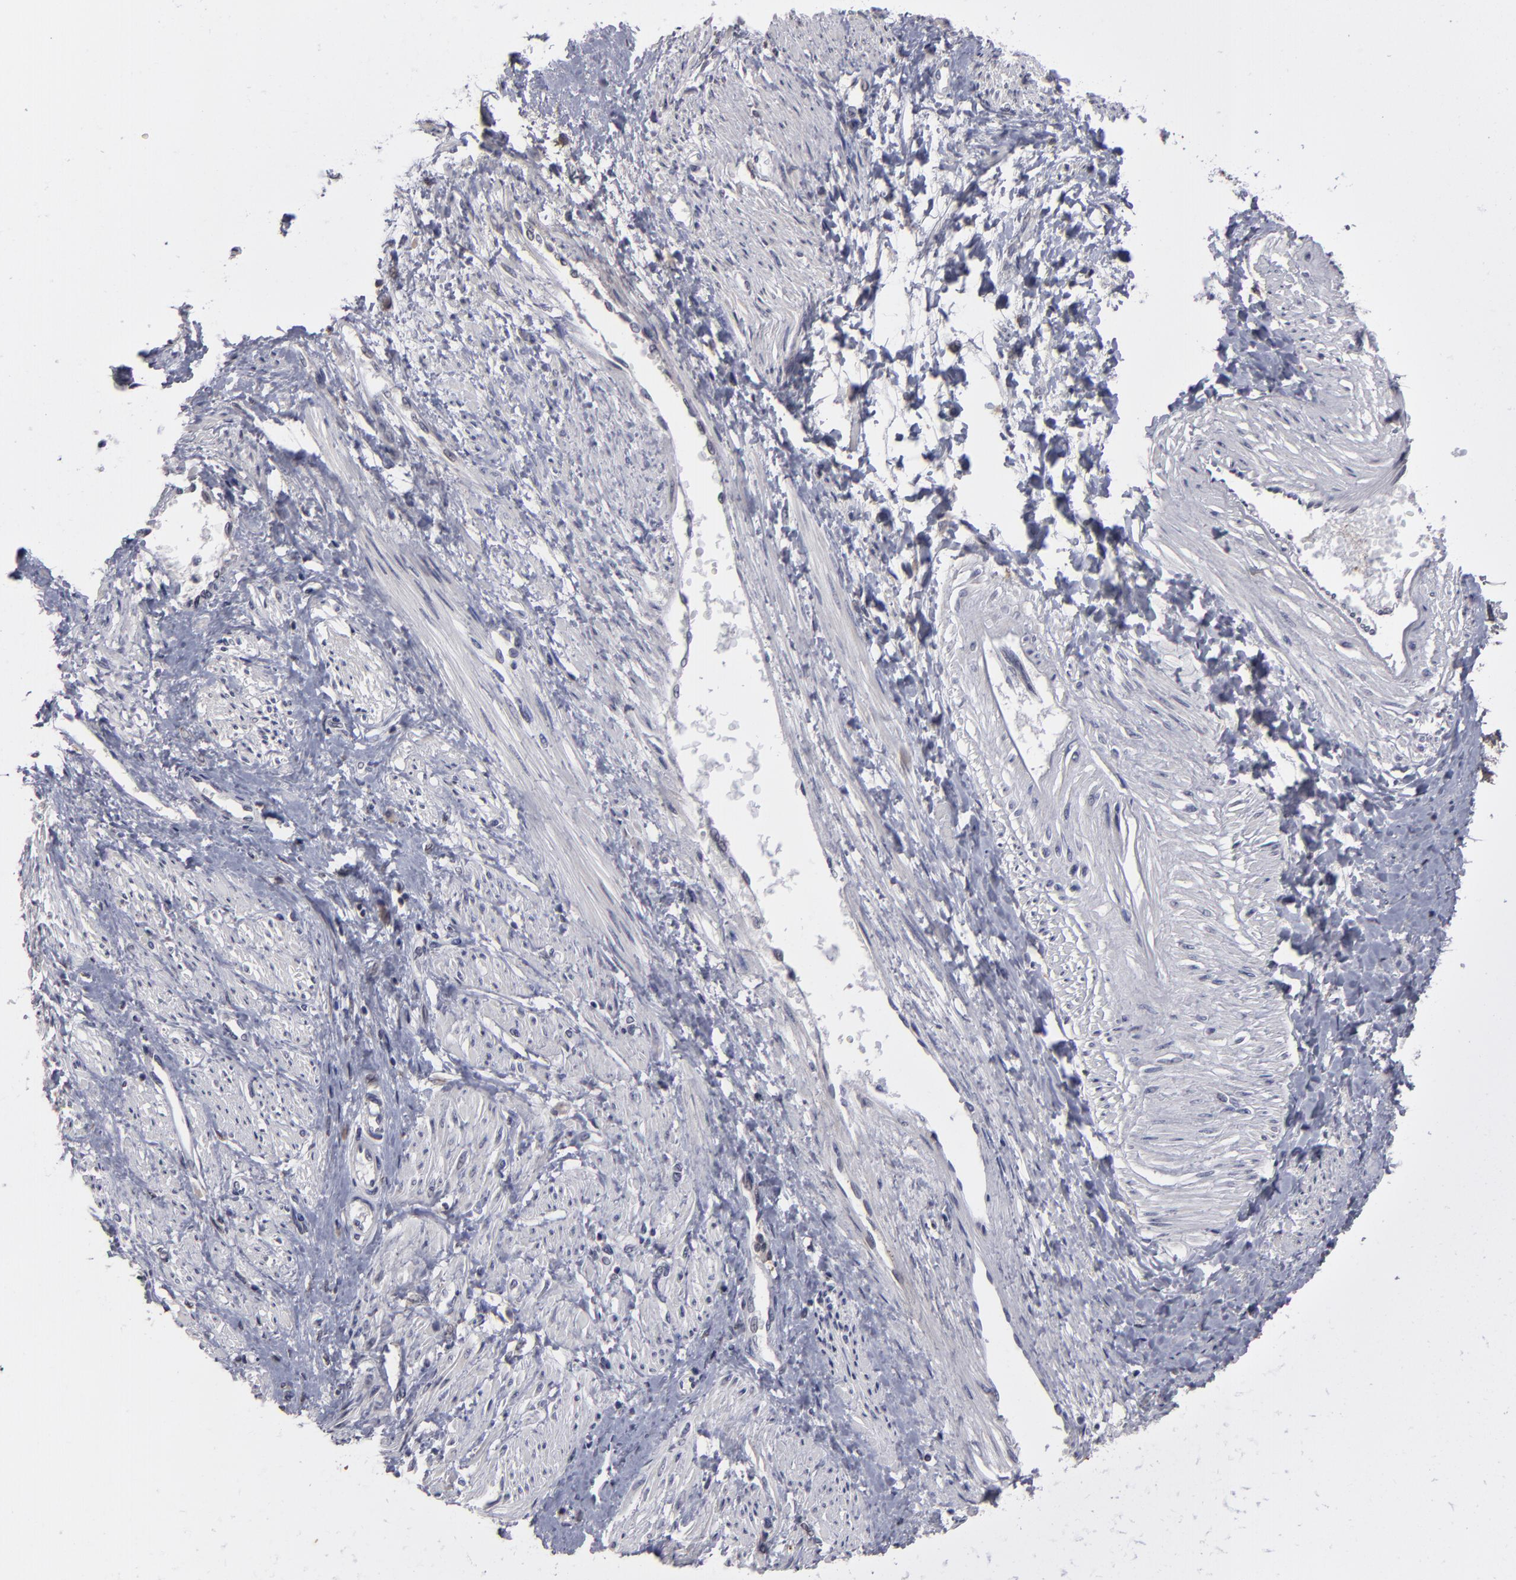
{"staining": {"intensity": "negative", "quantity": "none", "location": "none"}, "tissue": "smooth muscle", "cell_type": "Smooth muscle cells", "image_type": "normal", "snomed": [{"axis": "morphology", "description": "Normal tissue, NOS"}, {"axis": "topography", "description": "Smooth muscle"}, {"axis": "topography", "description": "Uterus"}], "caption": "This is a micrograph of immunohistochemistry (IHC) staining of unremarkable smooth muscle, which shows no staining in smooth muscle cells.", "gene": "IL12A", "patient": {"sex": "female", "age": 39}}